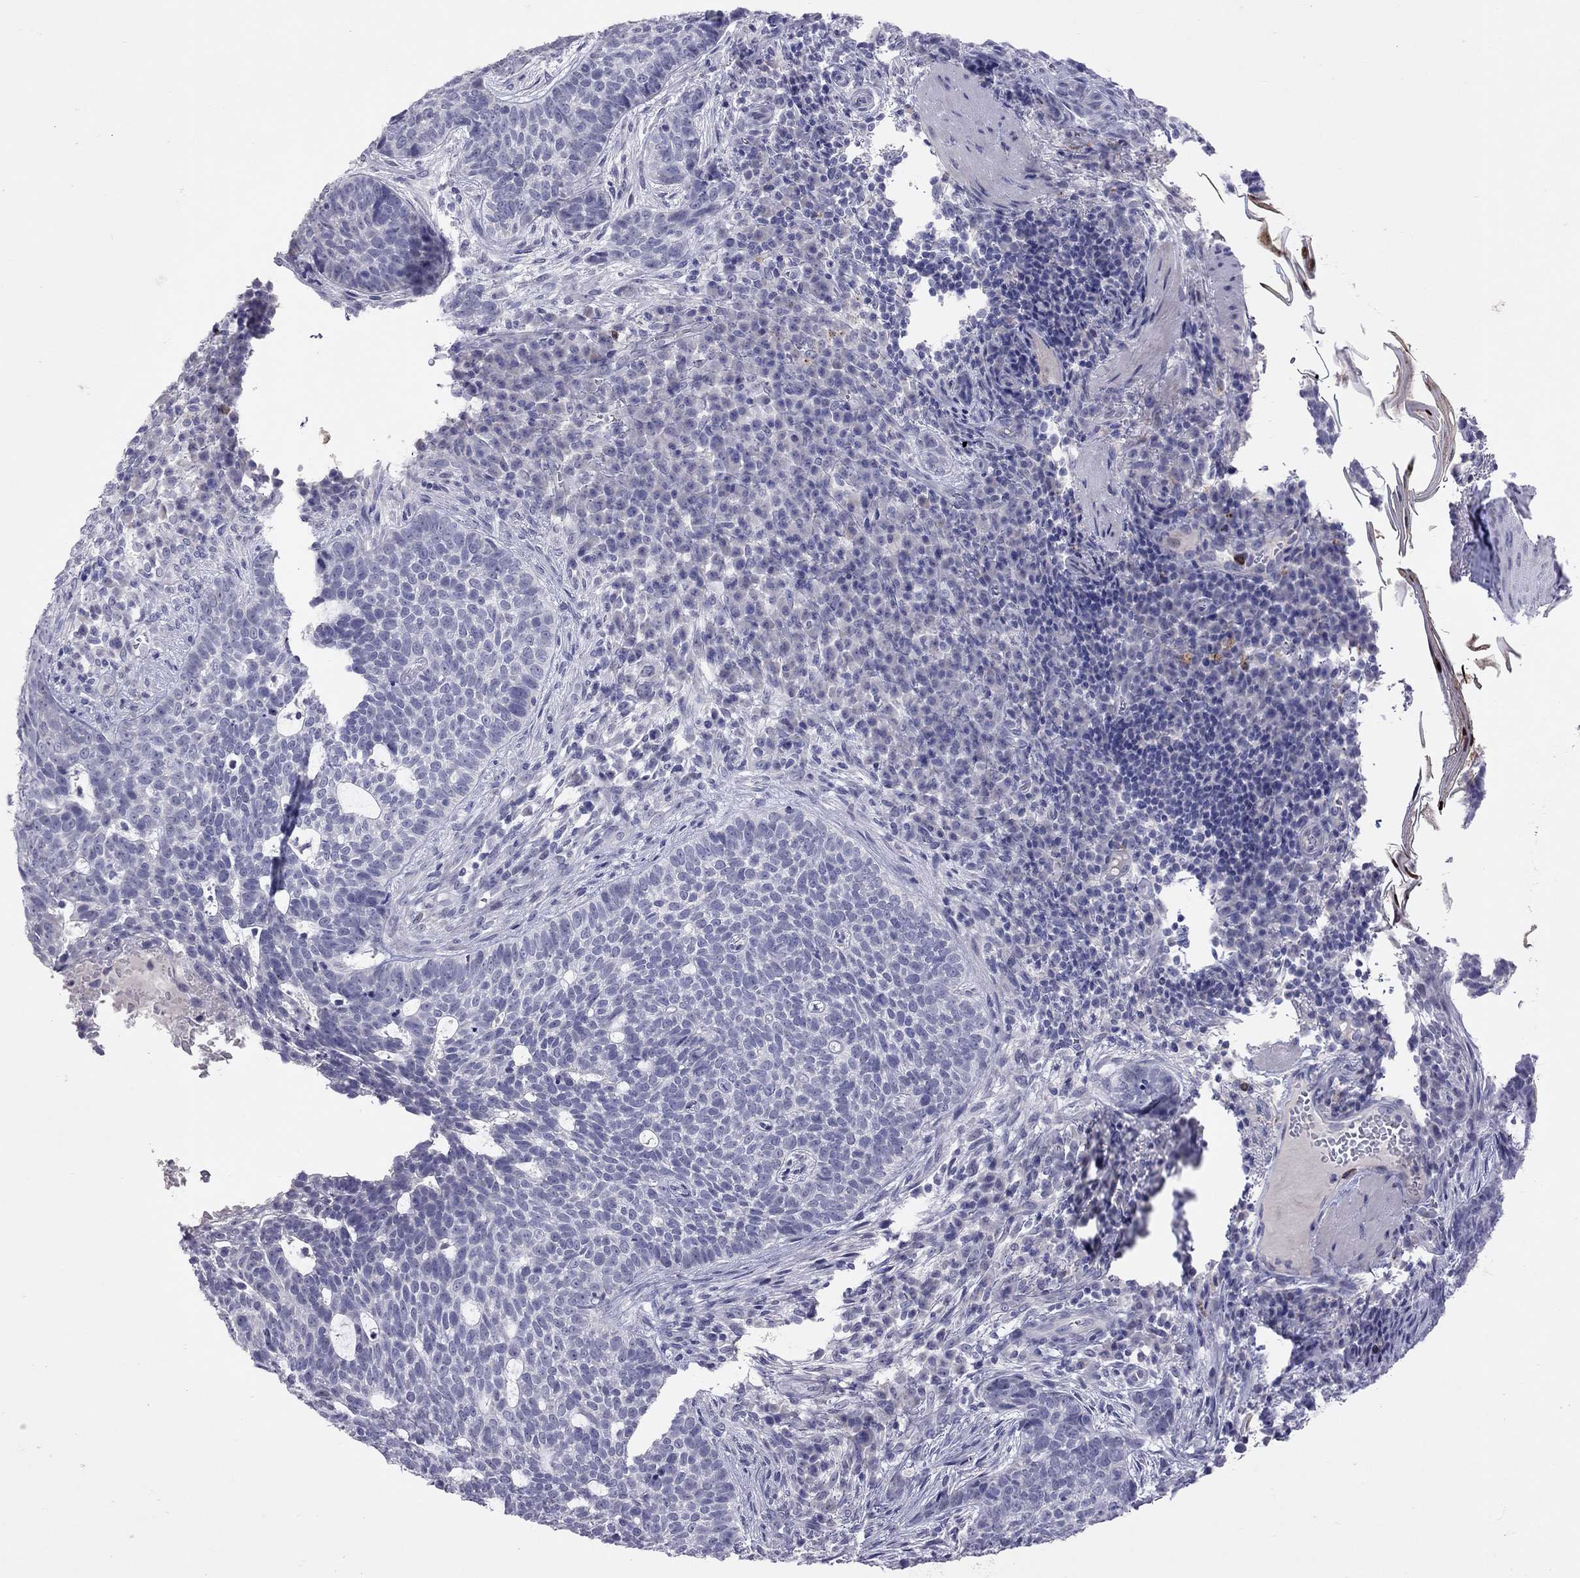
{"staining": {"intensity": "negative", "quantity": "none", "location": "none"}, "tissue": "skin cancer", "cell_type": "Tumor cells", "image_type": "cancer", "snomed": [{"axis": "morphology", "description": "Basal cell carcinoma"}, {"axis": "topography", "description": "Skin"}], "caption": "High power microscopy micrograph of an immunohistochemistry micrograph of skin cancer (basal cell carcinoma), revealing no significant staining in tumor cells.", "gene": "SLAMF1", "patient": {"sex": "female", "age": 69}}